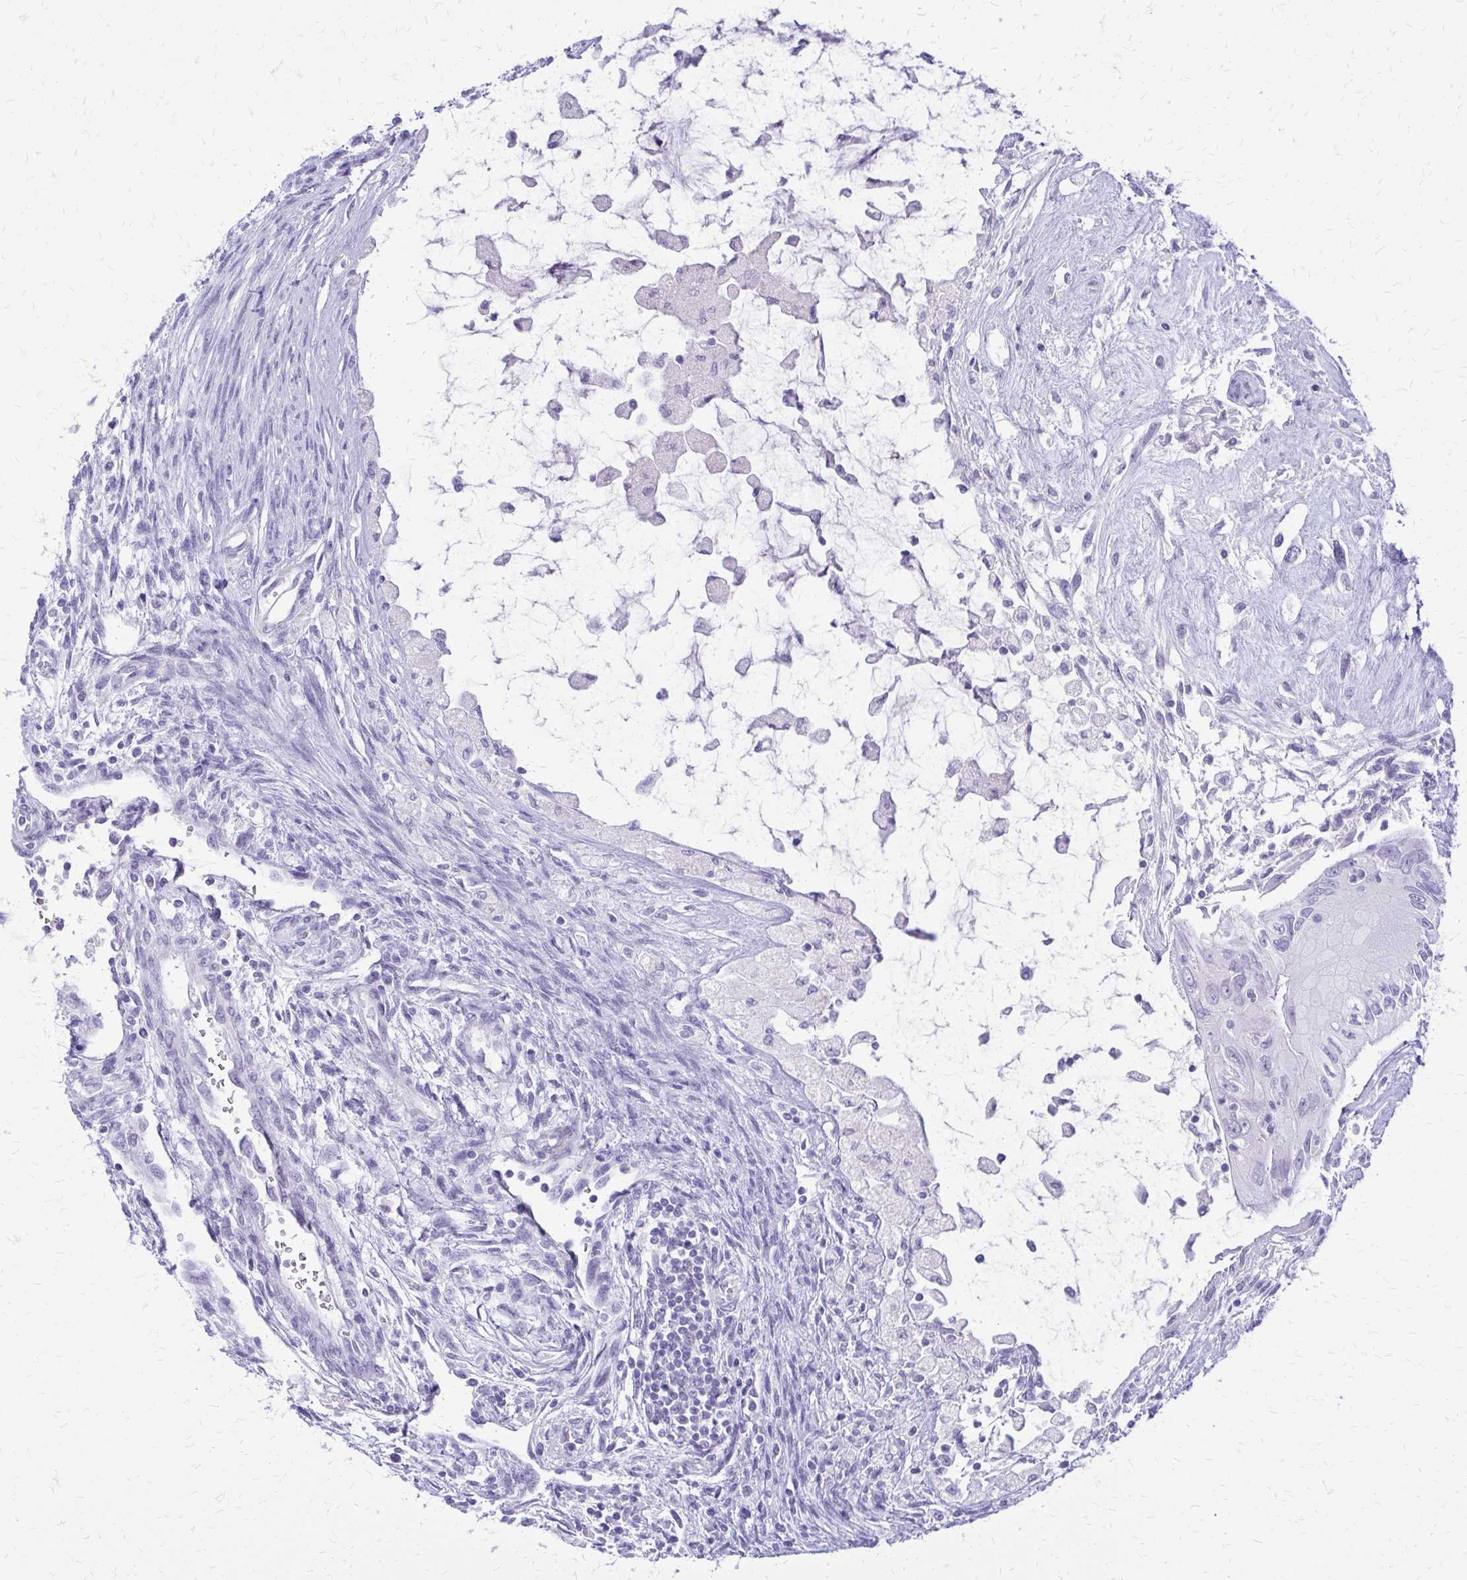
{"staining": {"intensity": "negative", "quantity": "none", "location": "none"}, "tissue": "testis cancer", "cell_type": "Tumor cells", "image_type": "cancer", "snomed": [{"axis": "morphology", "description": "Carcinoma, Embryonal, NOS"}, {"axis": "topography", "description": "Testis"}], "caption": "Tumor cells are negative for brown protein staining in testis embryonal carcinoma. (Immunohistochemistry (ihc), brightfield microscopy, high magnification).", "gene": "FAM162B", "patient": {"sex": "male", "age": 37}}